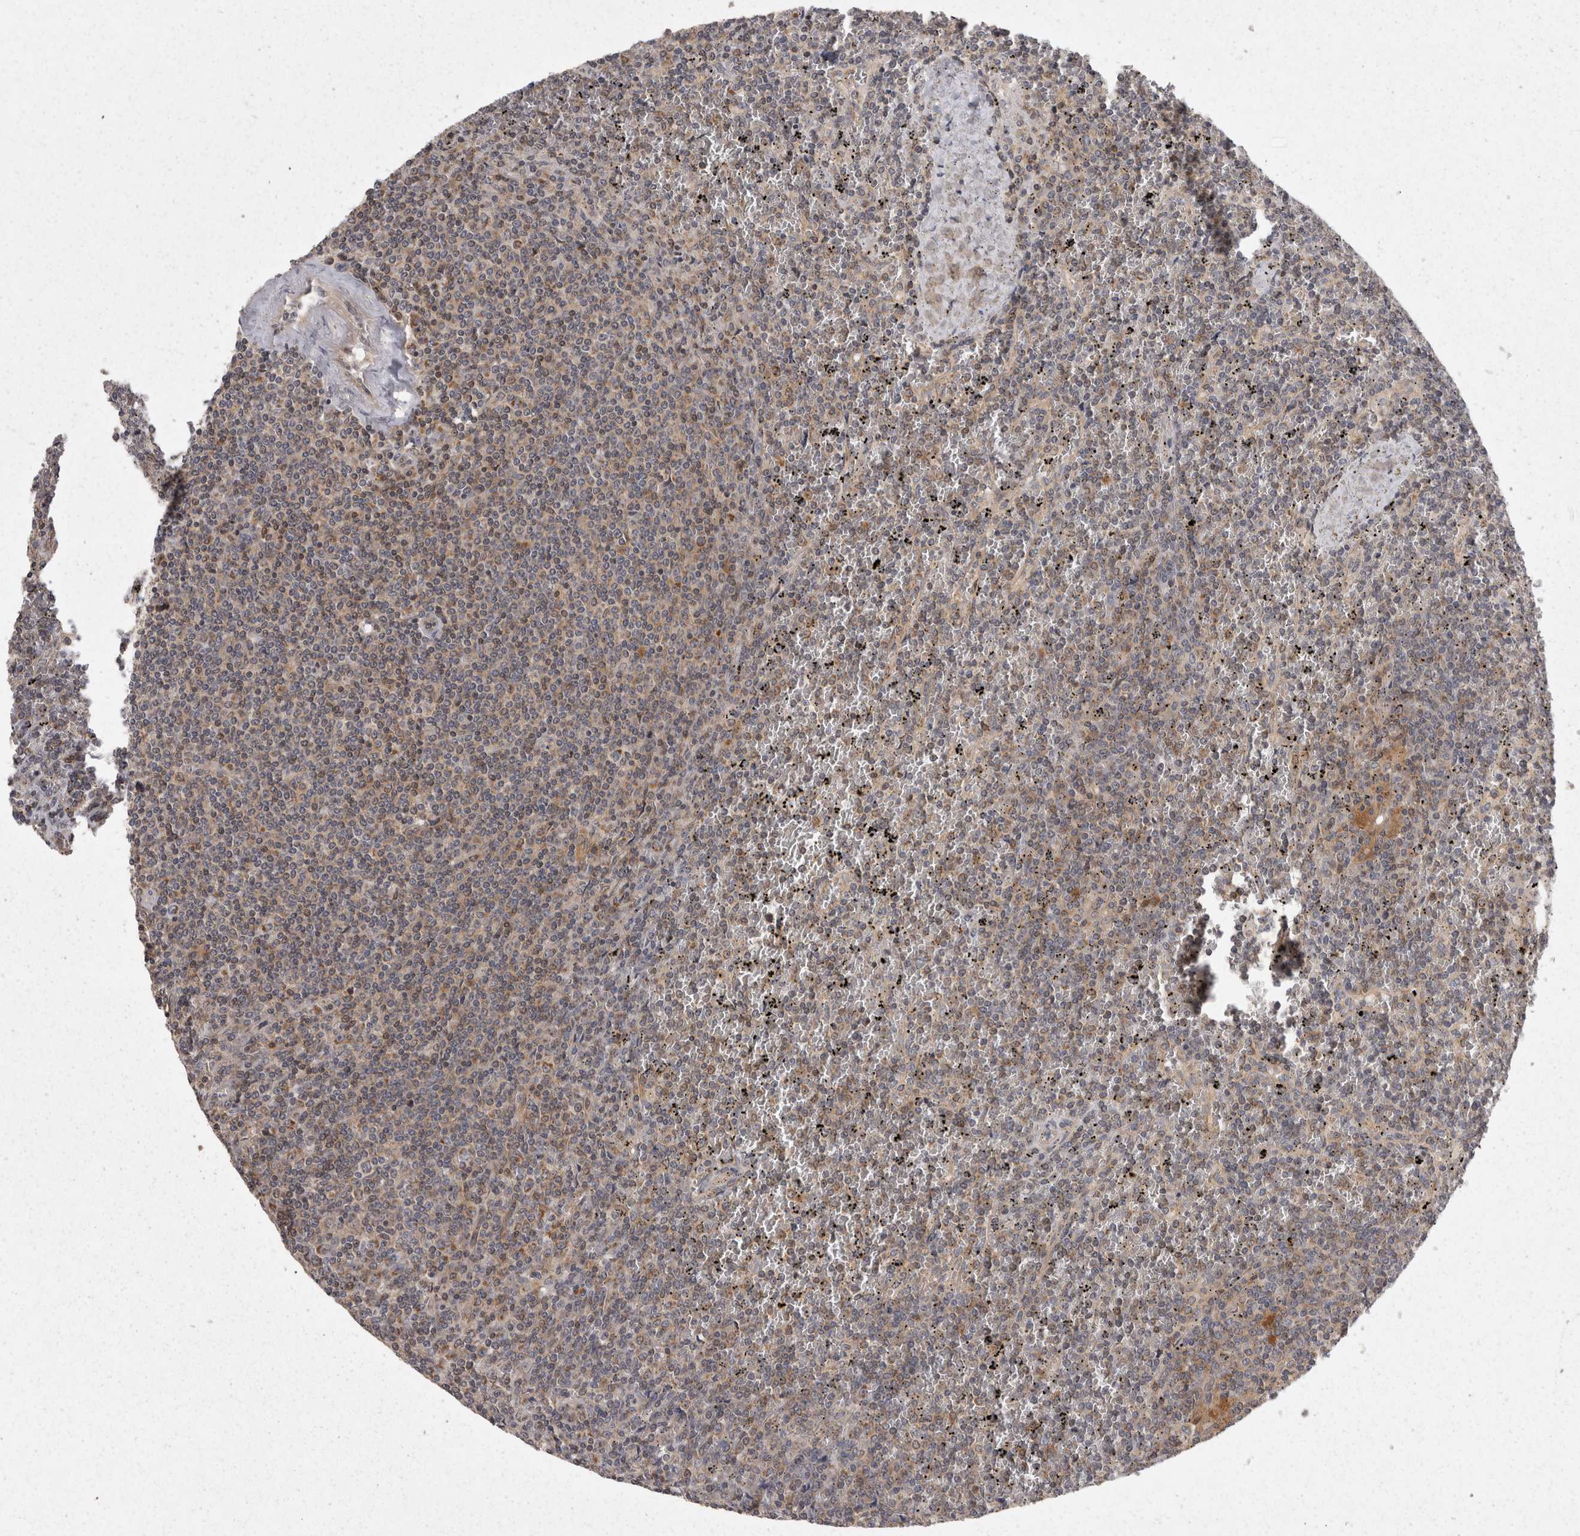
{"staining": {"intensity": "weak", "quantity": "25%-75%", "location": "cytoplasmic/membranous"}, "tissue": "lymphoma", "cell_type": "Tumor cells", "image_type": "cancer", "snomed": [{"axis": "morphology", "description": "Malignant lymphoma, non-Hodgkin's type, Low grade"}, {"axis": "topography", "description": "Spleen"}], "caption": "Malignant lymphoma, non-Hodgkin's type (low-grade) tissue shows weak cytoplasmic/membranous staining in approximately 25%-75% of tumor cells, visualized by immunohistochemistry.", "gene": "ACAT2", "patient": {"sex": "female", "age": 19}}